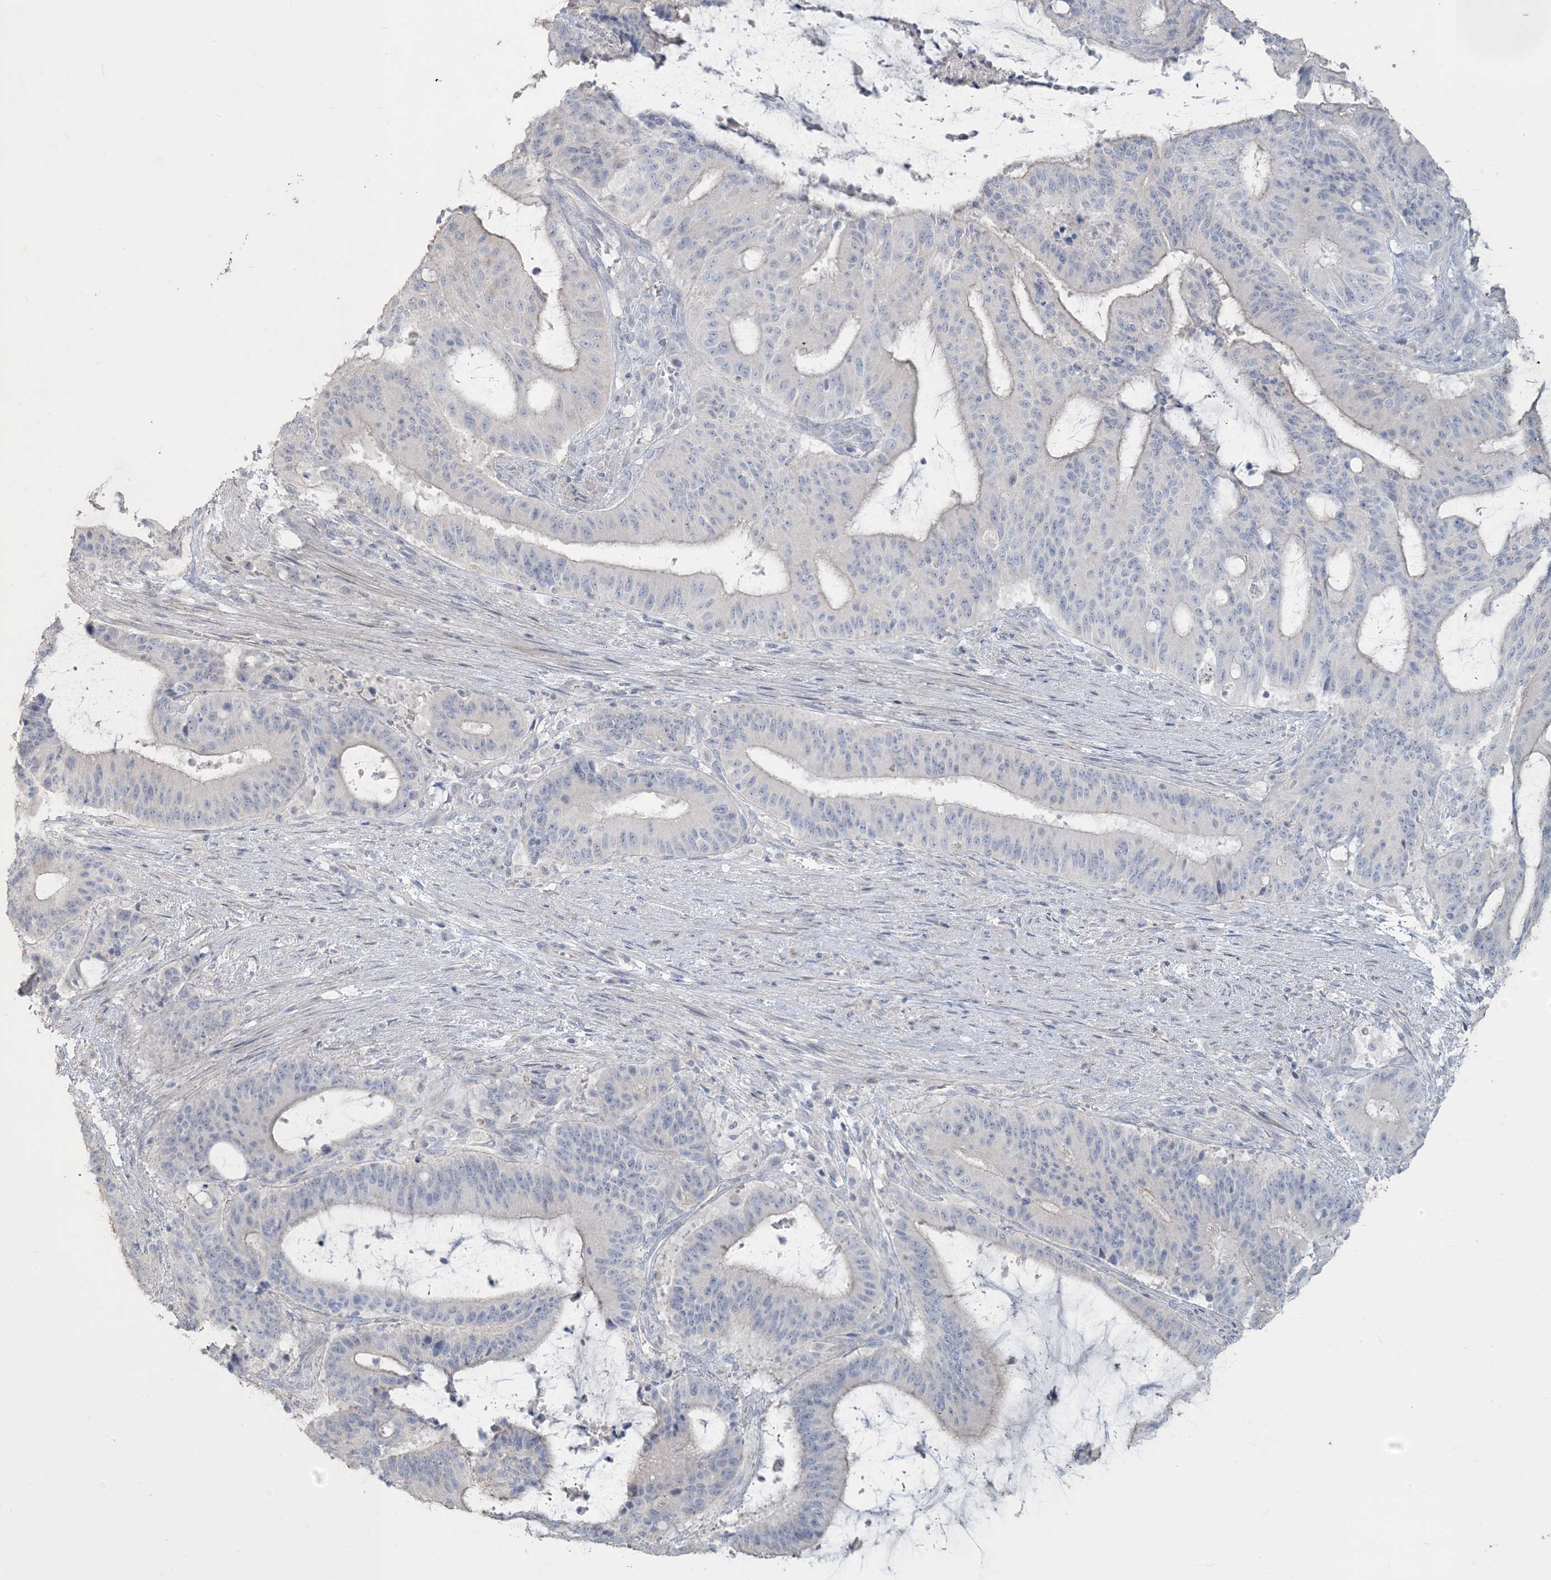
{"staining": {"intensity": "negative", "quantity": "none", "location": "none"}, "tissue": "liver cancer", "cell_type": "Tumor cells", "image_type": "cancer", "snomed": [{"axis": "morphology", "description": "Normal tissue, NOS"}, {"axis": "morphology", "description": "Cholangiocarcinoma"}, {"axis": "topography", "description": "Liver"}, {"axis": "topography", "description": "Peripheral nerve tissue"}], "caption": "This is an immunohistochemistry photomicrograph of cholangiocarcinoma (liver). There is no positivity in tumor cells.", "gene": "NPHS2", "patient": {"sex": "female", "age": 73}}